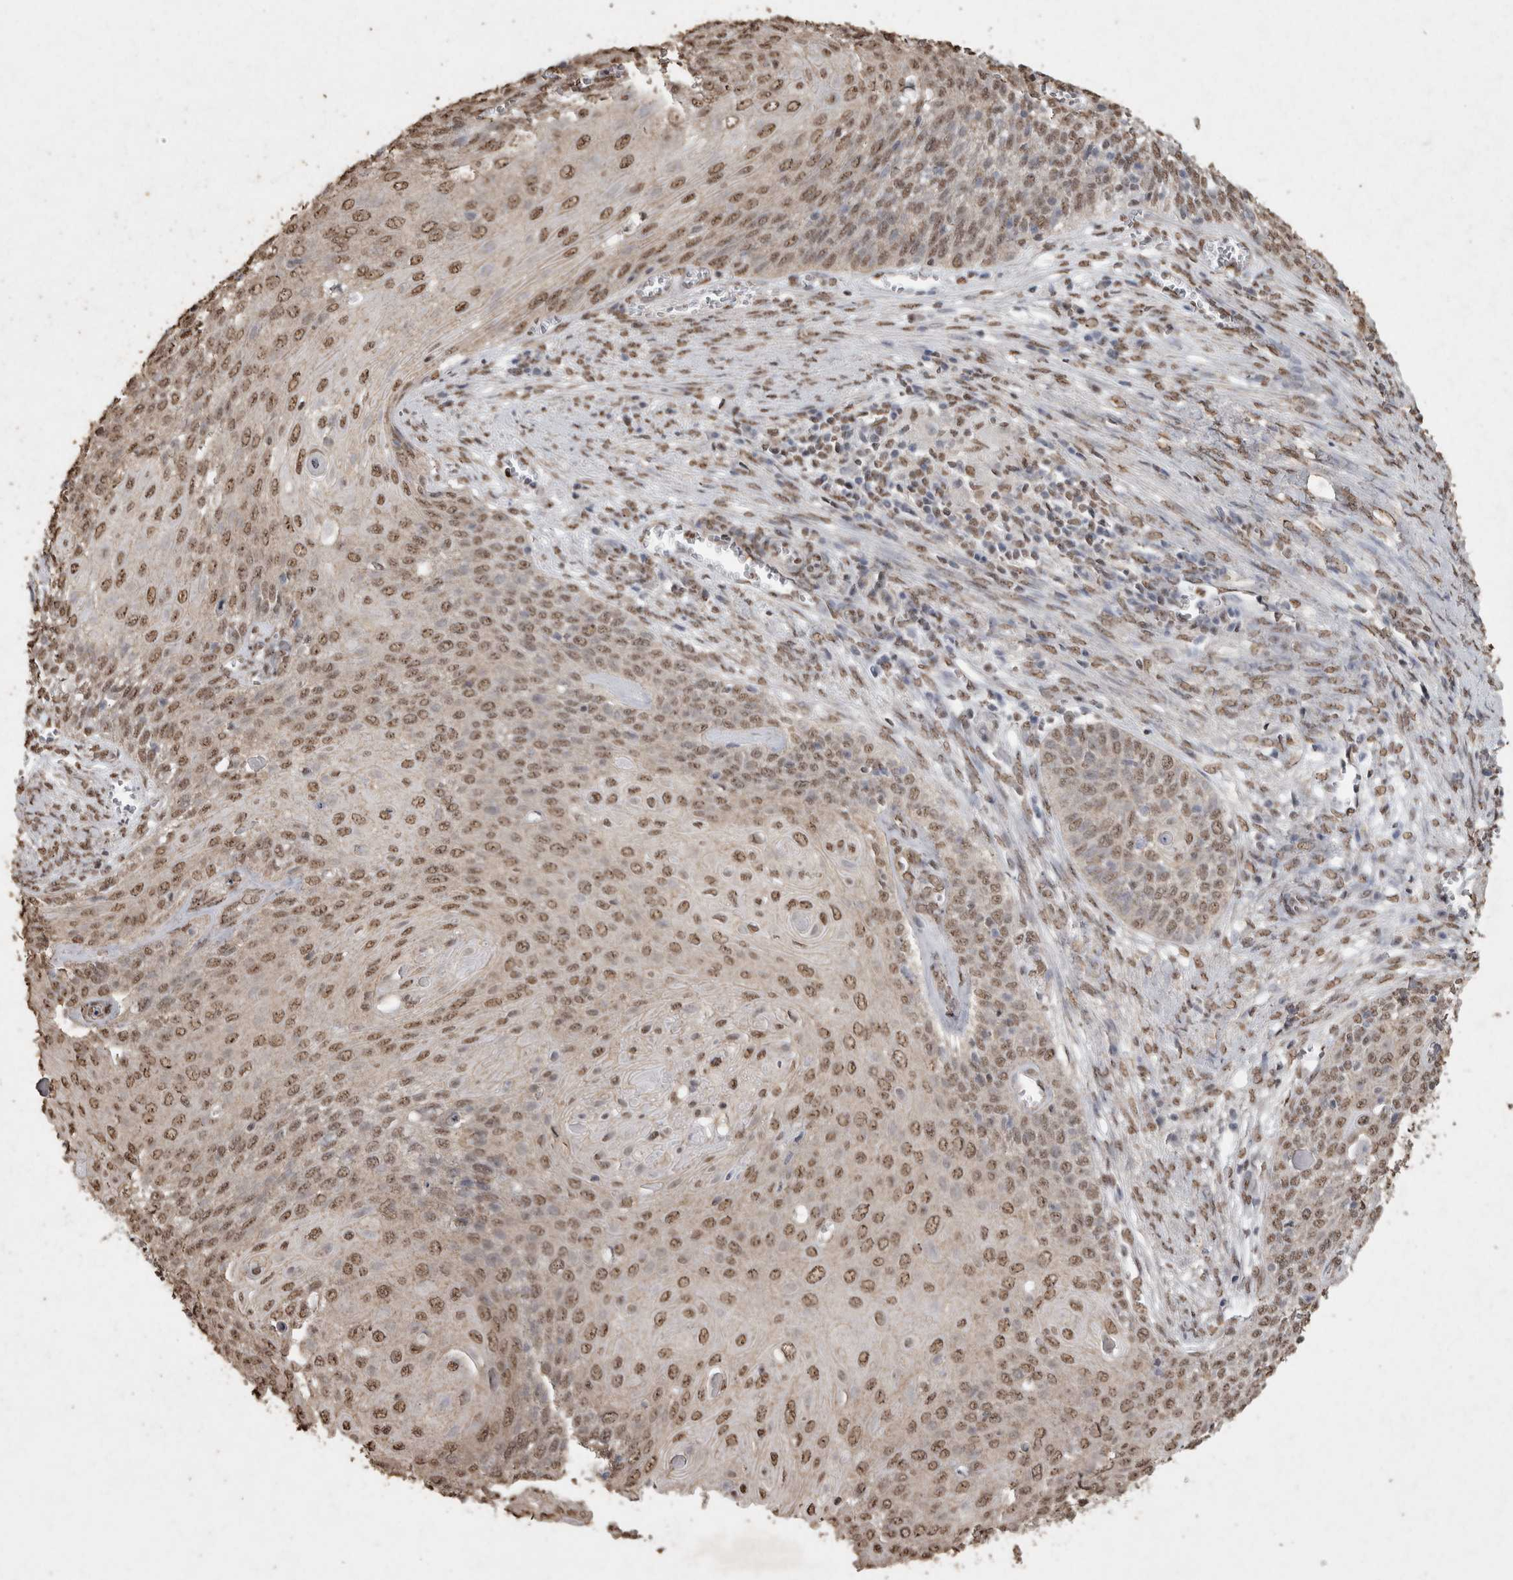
{"staining": {"intensity": "moderate", "quantity": ">75%", "location": "nuclear"}, "tissue": "cervical cancer", "cell_type": "Tumor cells", "image_type": "cancer", "snomed": [{"axis": "morphology", "description": "Squamous cell carcinoma, NOS"}, {"axis": "topography", "description": "Cervix"}], "caption": "Squamous cell carcinoma (cervical) tissue exhibits moderate nuclear positivity in about >75% of tumor cells (Stains: DAB in brown, nuclei in blue, Microscopy: brightfield microscopy at high magnification).", "gene": "SMAD7", "patient": {"sex": "female", "age": 39}}